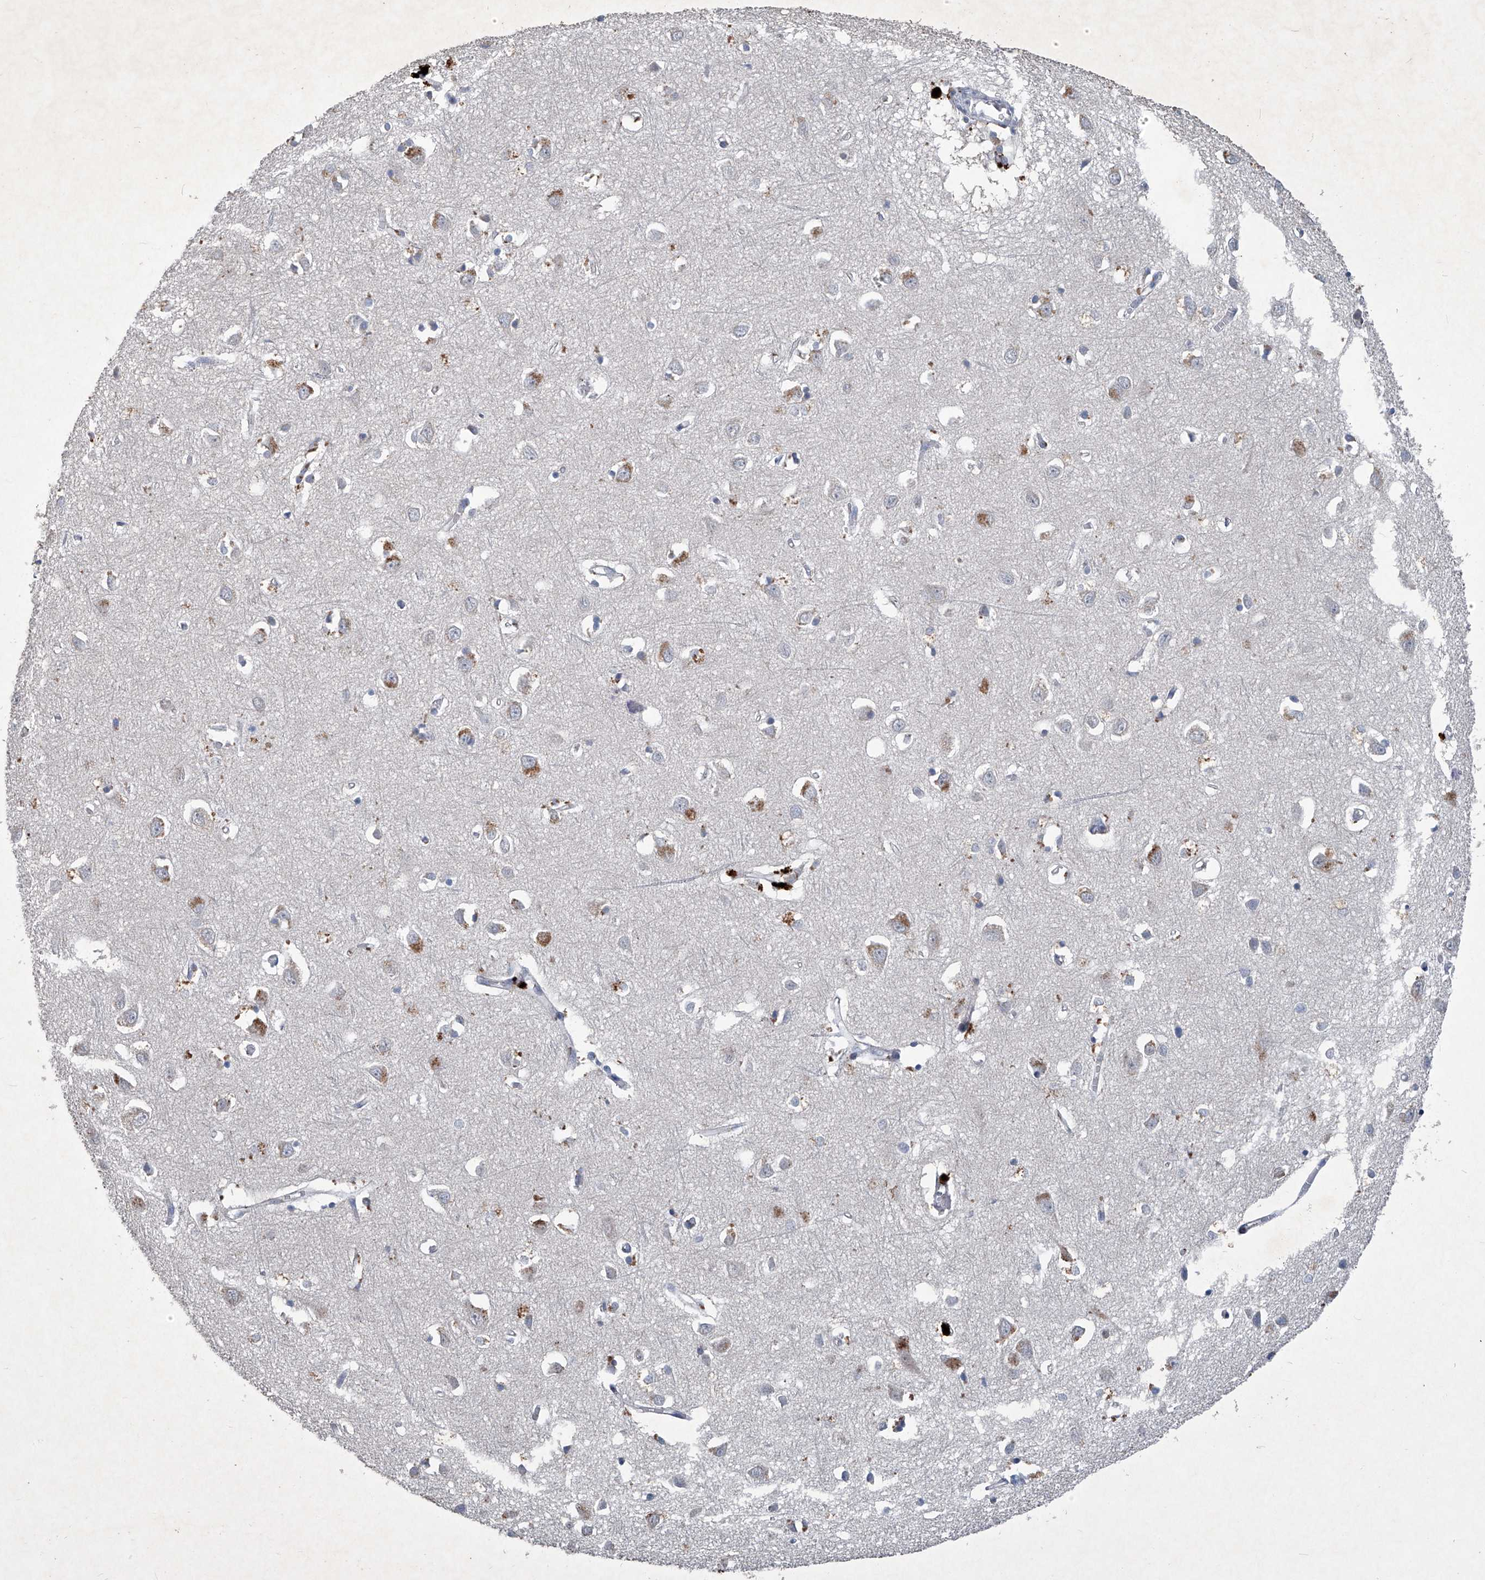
{"staining": {"intensity": "negative", "quantity": "none", "location": "none"}, "tissue": "cerebral cortex", "cell_type": "Endothelial cells", "image_type": "normal", "snomed": [{"axis": "morphology", "description": "Normal tissue, NOS"}, {"axis": "topography", "description": "Cerebral cortex"}], "caption": "Immunohistochemistry (IHC) histopathology image of unremarkable cerebral cortex: human cerebral cortex stained with DAB (3,3'-diaminobenzidine) displays no significant protein expression in endothelial cells.", "gene": "PCSK5", "patient": {"sex": "female", "age": 64}}